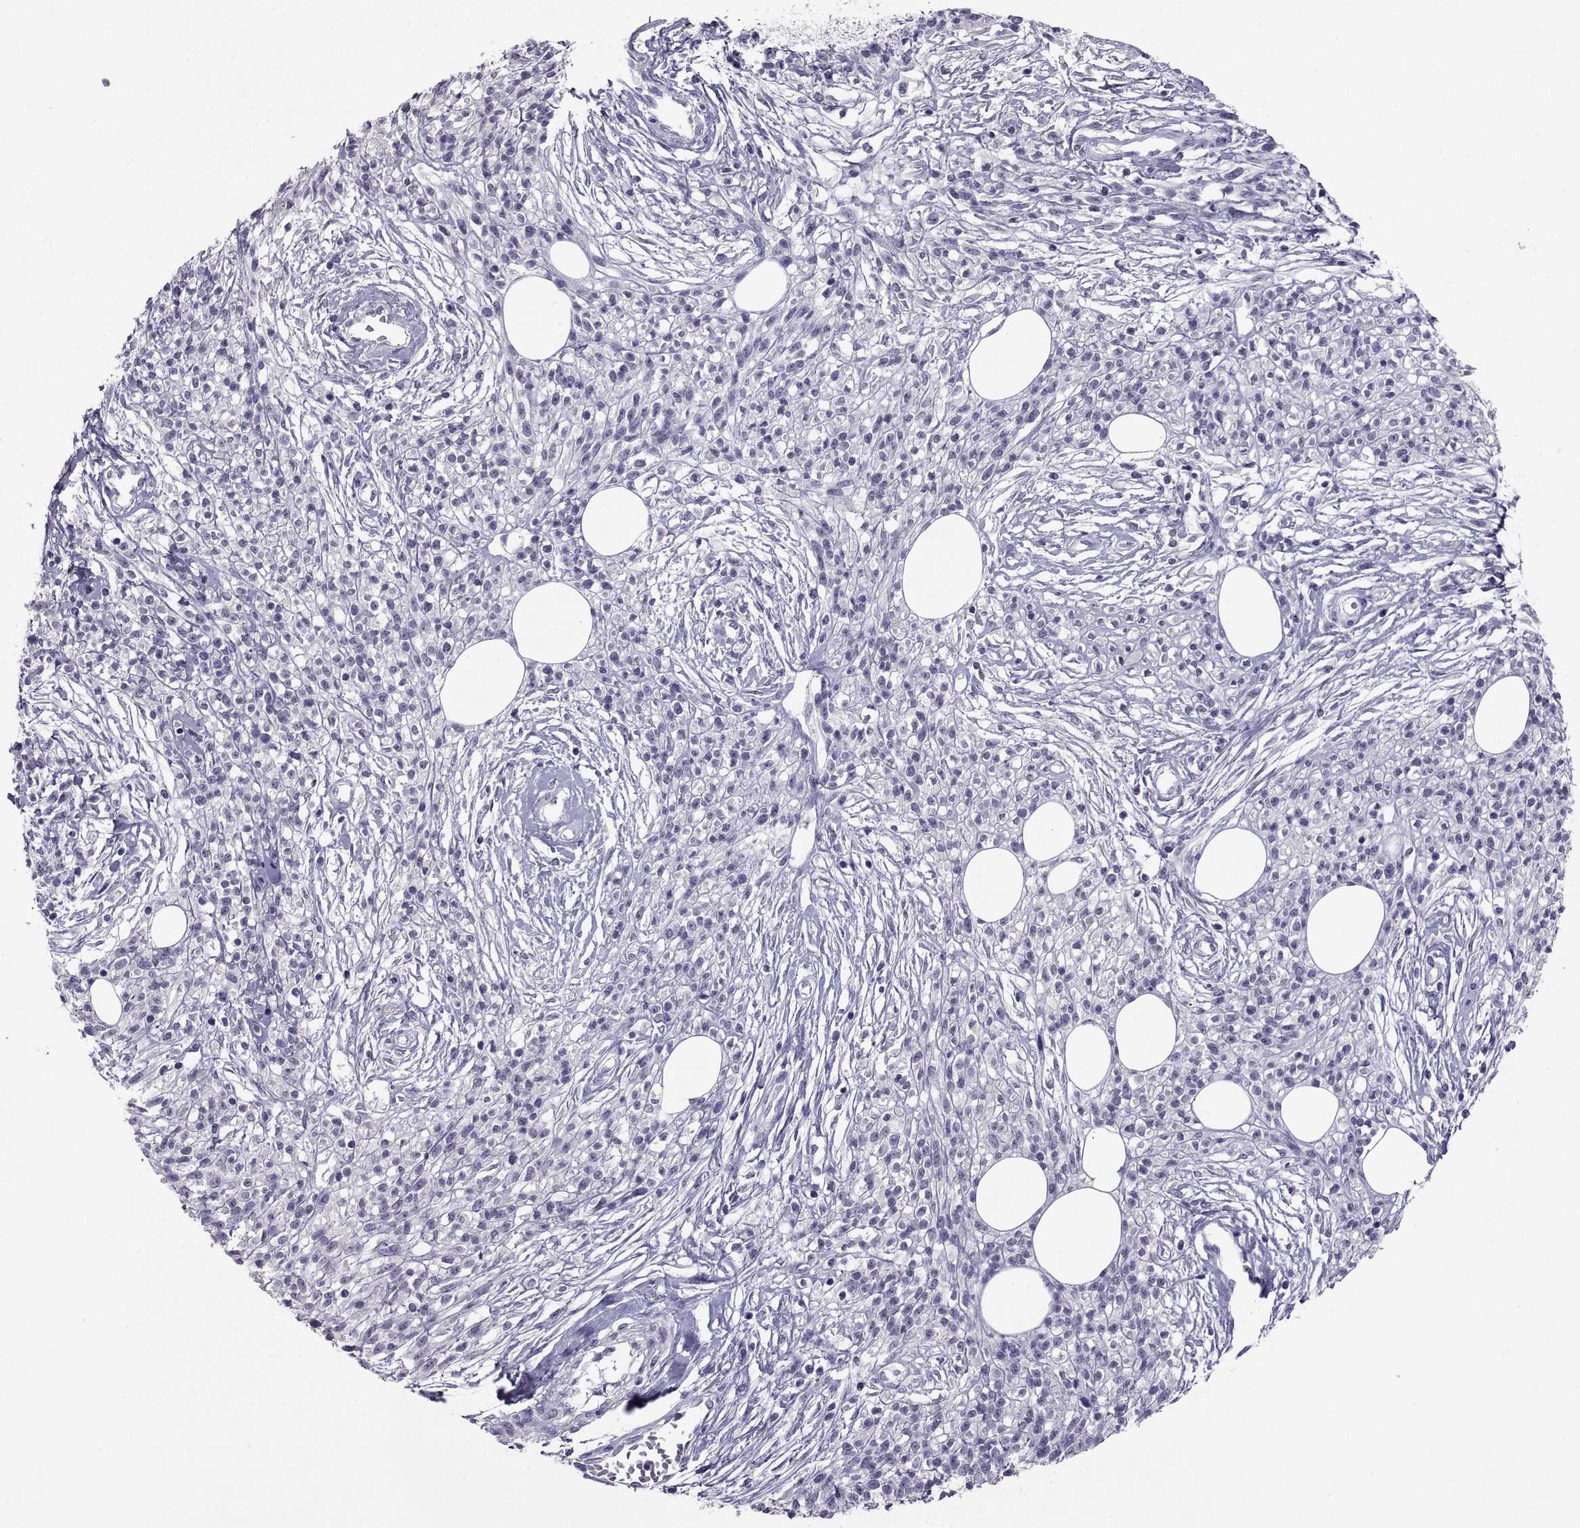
{"staining": {"intensity": "negative", "quantity": "none", "location": "none"}, "tissue": "melanoma", "cell_type": "Tumor cells", "image_type": "cancer", "snomed": [{"axis": "morphology", "description": "Malignant melanoma, NOS"}, {"axis": "topography", "description": "Skin"}, {"axis": "topography", "description": "Skin of trunk"}], "caption": "This micrograph is of melanoma stained with immunohistochemistry to label a protein in brown with the nuclei are counter-stained blue. There is no positivity in tumor cells.", "gene": "SOX21", "patient": {"sex": "male", "age": 74}}